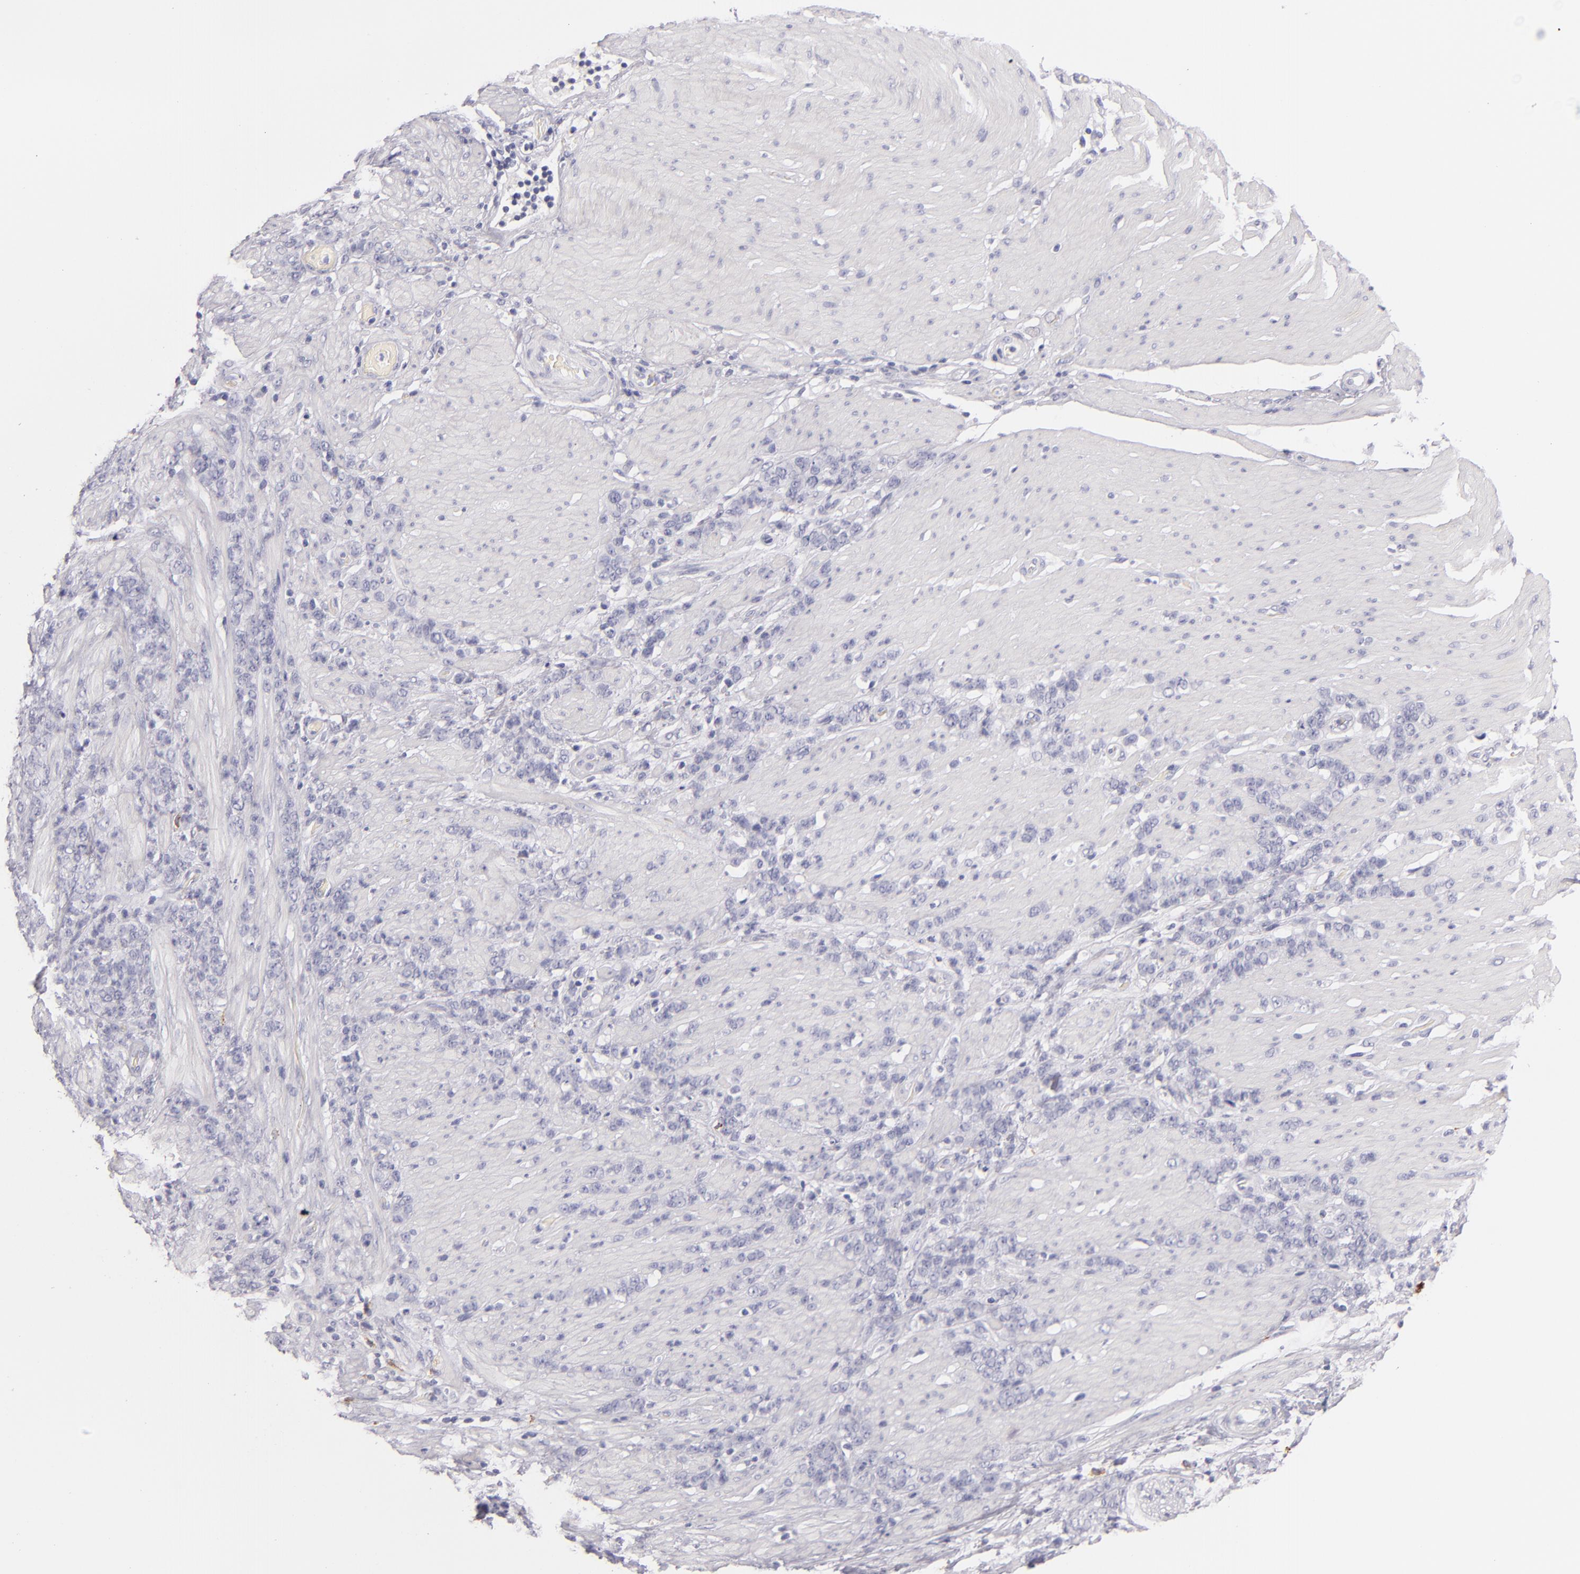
{"staining": {"intensity": "negative", "quantity": "none", "location": "none"}, "tissue": "stomach cancer", "cell_type": "Tumor cells", "image_type": "cancer", "snomed": [{"axis": "morphology", "description": "Adenocarcinoma, NOS"}, {"axis": "topography", "description": "Stomach, lower"}], "caption": "Image shows no significant protein positivity in tumor cells of stomach adenocarcinoma.", "gene": "CD207", "patient": {"sex": "male", "age": 88}}